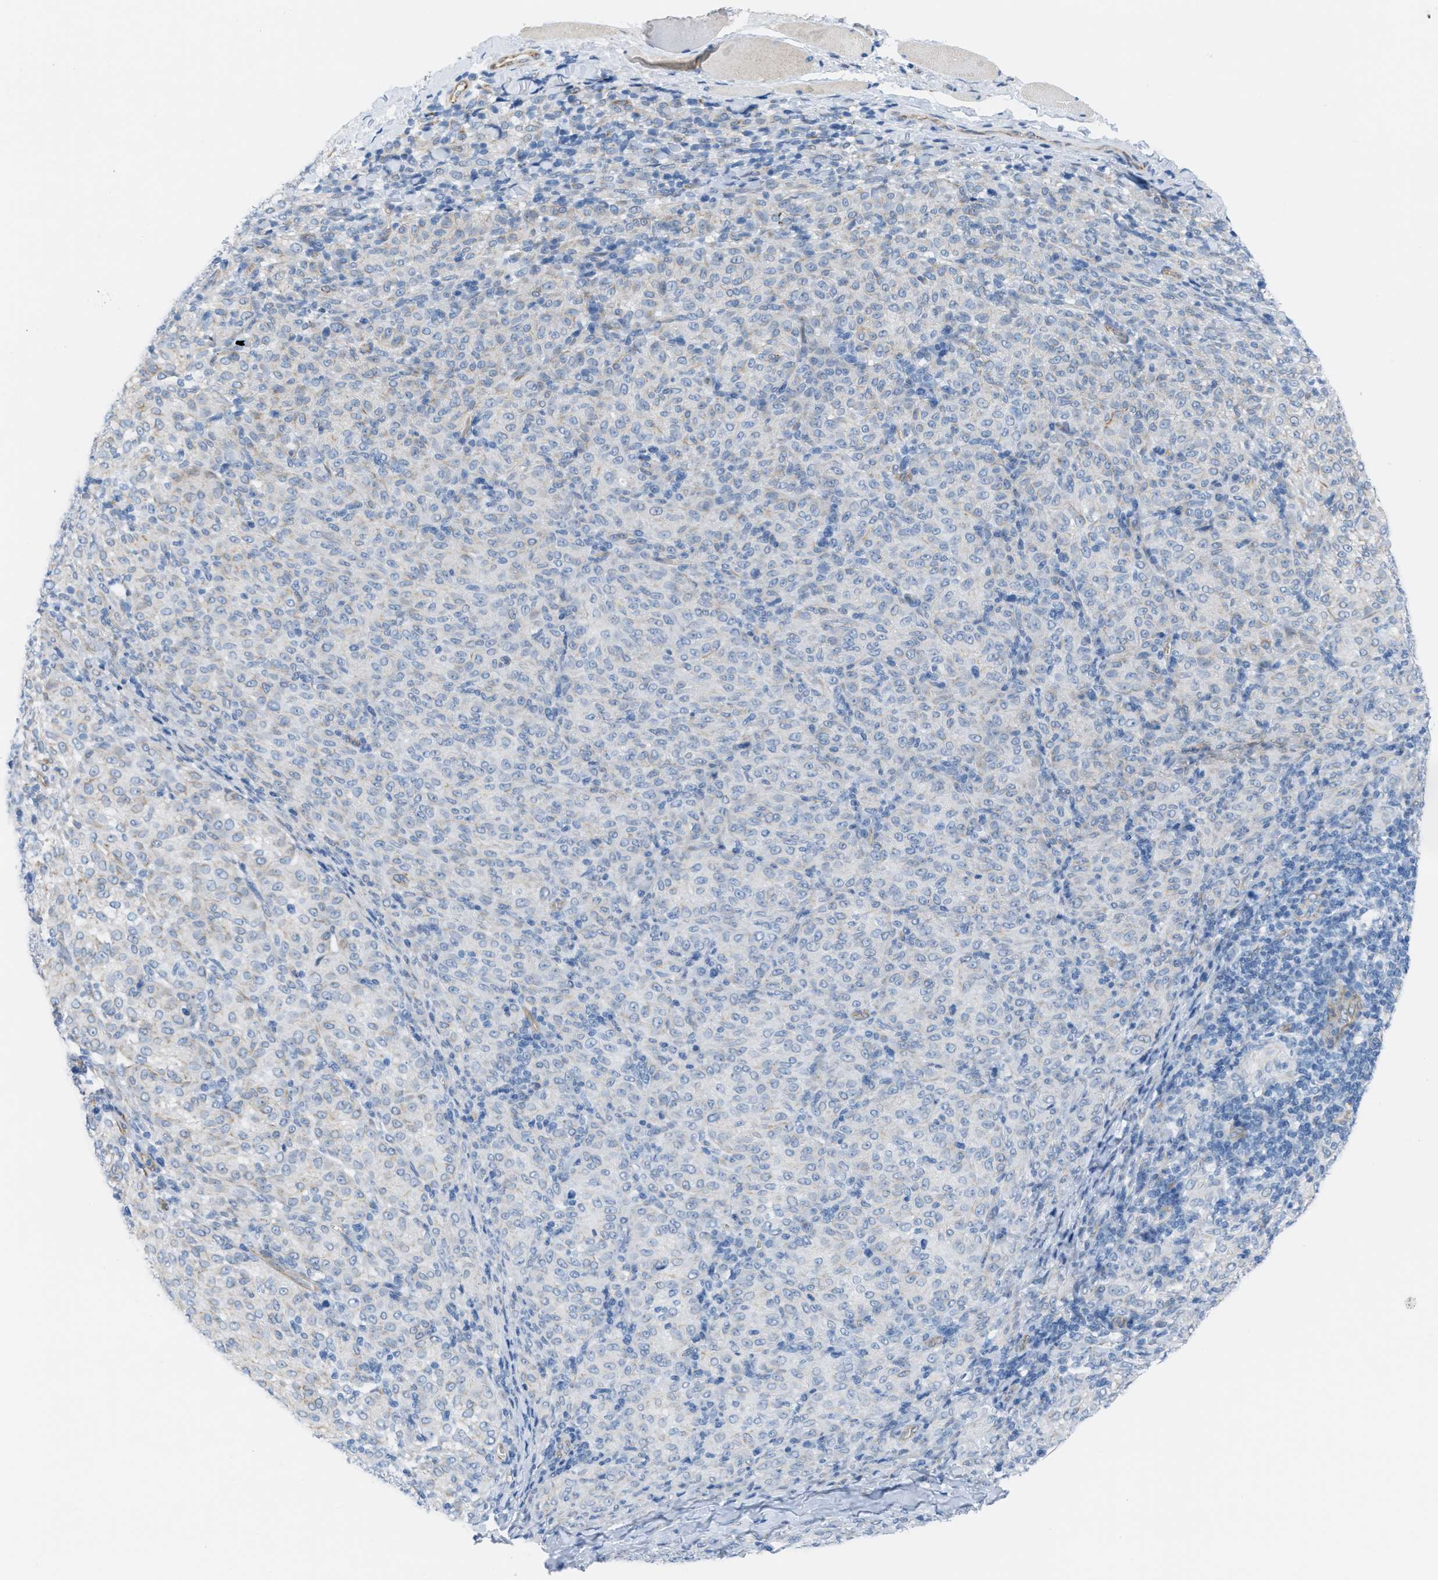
{"staining": {"intensity": "weak", "quantity": "<25%", "location": "cytoplasmic/membranous"}, "tissue": "melanoma", "cell_type": "Tumor cells", "image_type": "cancer", "snomed": [{"axis": "morphology", "description": "Malignant melanoma, NOS"}, {"axis": "topography", "description": "Skin"}], "caption": "Image shows no significant protein staining in tumor cells of malignant melanoma.", "gene": "SLC12A1", "patient": {"sex": "female", "age": 72}}